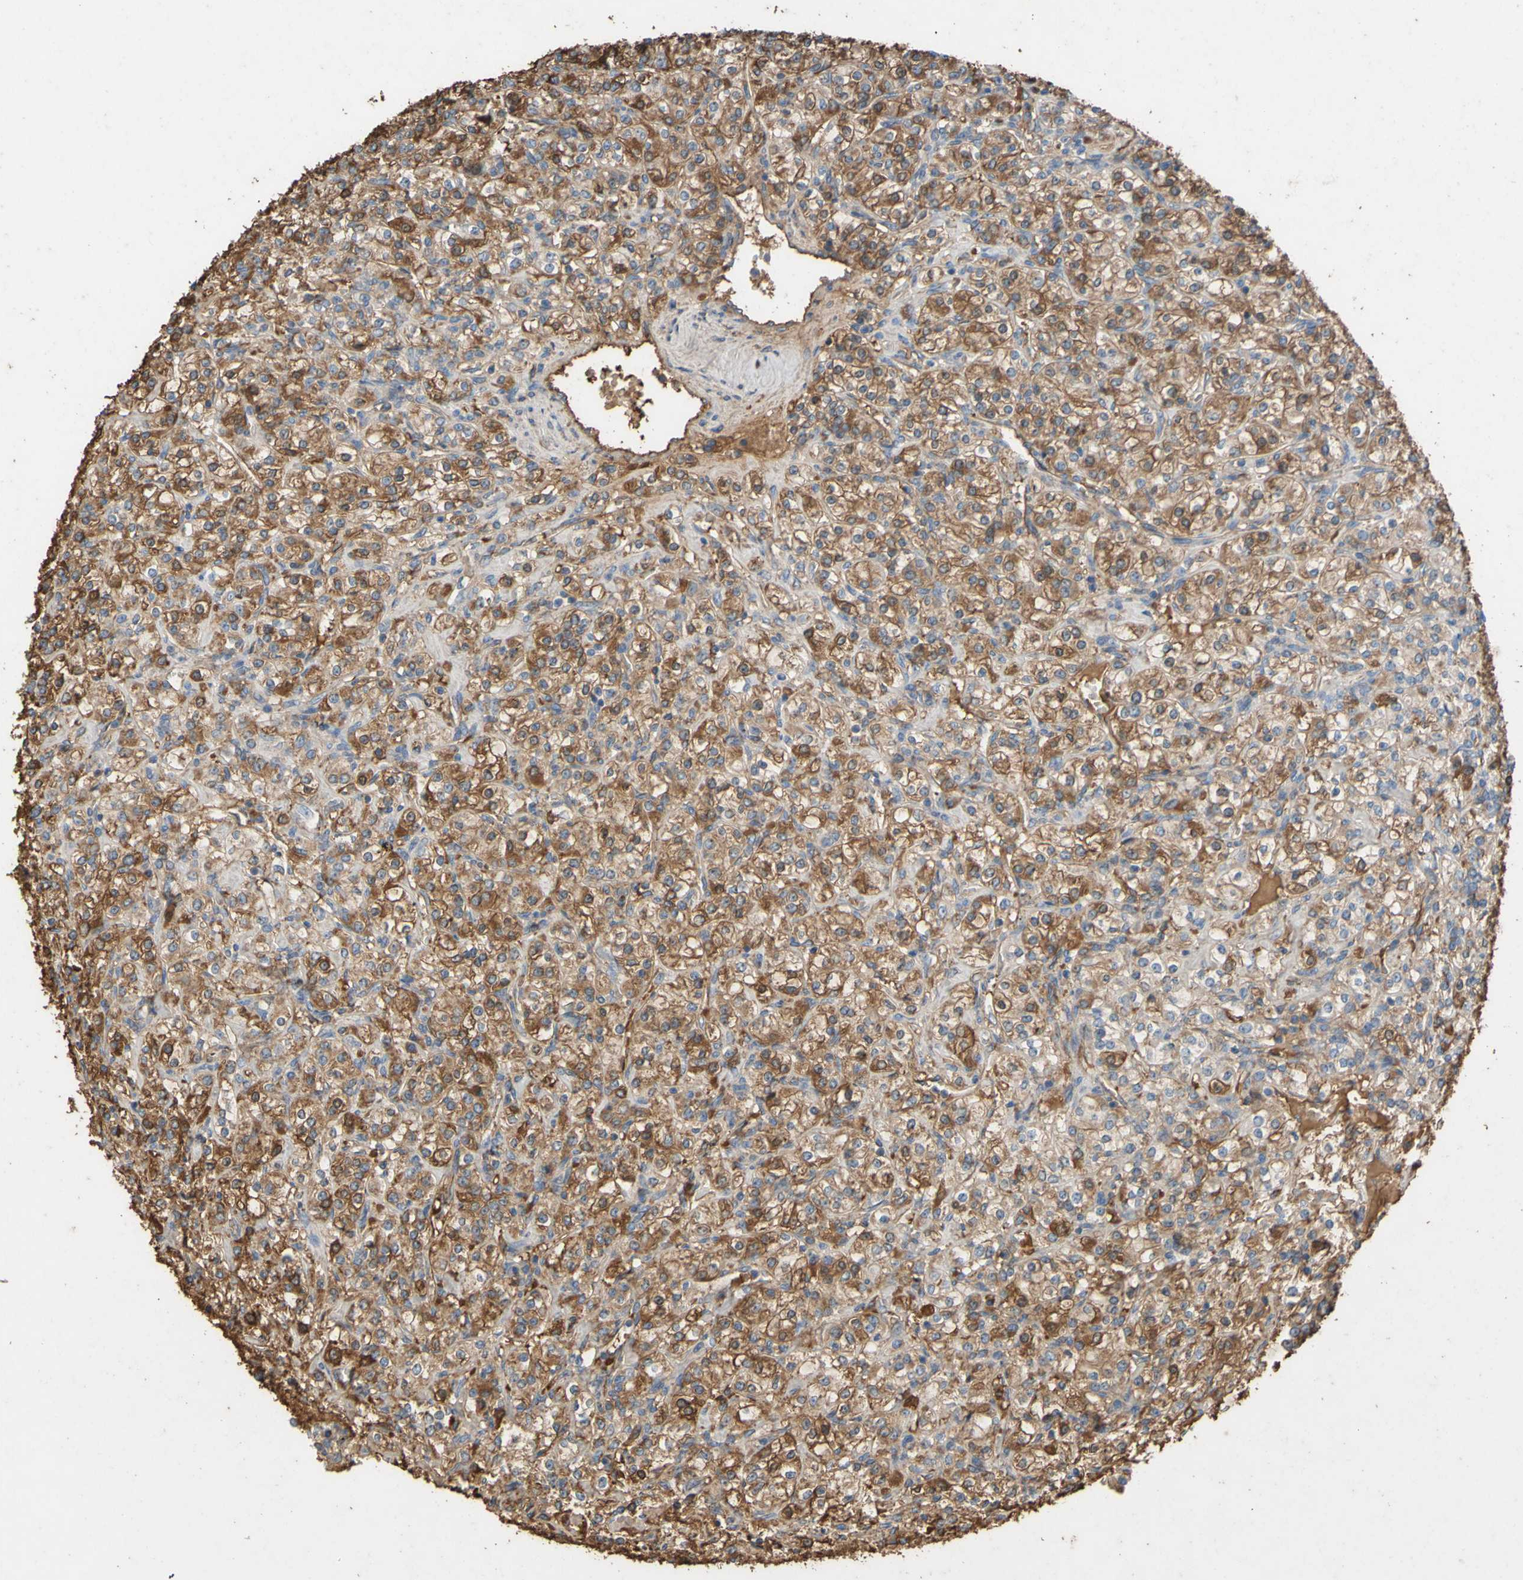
{"staining": {"intensity": "moderate", "quantity": "25%-75%", "location": "cytoplasmic/membranous"}, "tissue": "renal cancer", "cell_type": "Tumor cells", "image_type": "cancer", "snomed": [{"axis": "morphology", "description": "Adenocarcinoma, NOS"}, {"axis": "topography", "description": "Kidney"}], "caption": "Renal adenocarcinoma stained with DAB immunohistochemistry (IHC) reveals medium levels of moderate cytoplasmic/membranous expression in approximately 25%-75% of tumor cells.", "gene": "PTGDS", "patient": {"sex": "male", "age": 77}}